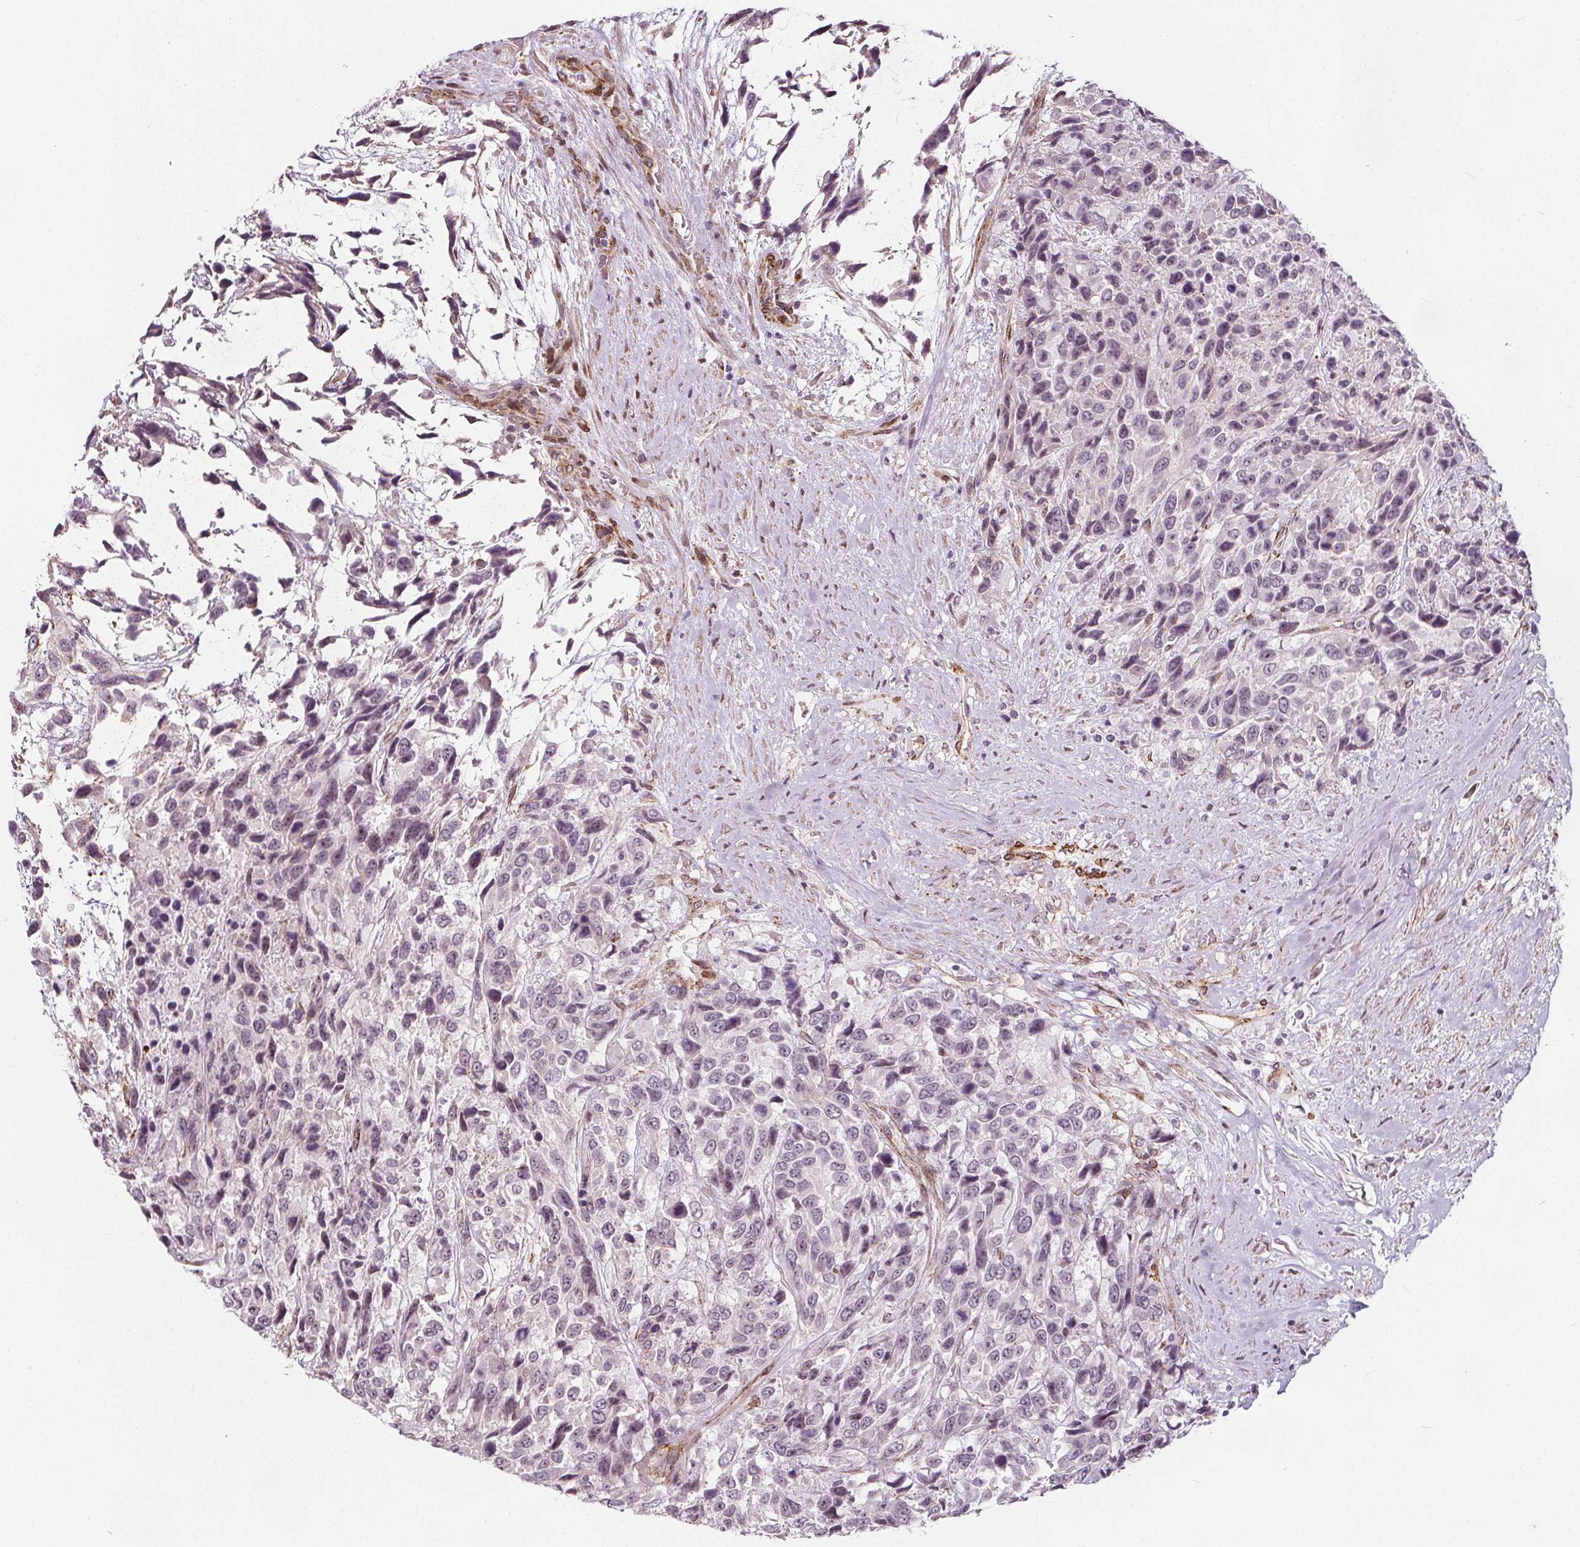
{"staining": {"intensity": "weak", "quantity": "<25%", "location": "nuclear"}, "tissue": "urothelial cancer", "cell_type": "Tumor cells", "image_type": "cancer", "snomed": [{"axis": "morphology", "description": "Urothelial carcinoma, High grade"}, {"axis": "topography", "description": "Urinary bladder"}], "caption": "This image is of urothelial carcinoma (high-grade) stained with immunohistochemistry to label a protein in brown with the nuclei are counter-stained blue. There is no expression in tumor cells.", "gene": "HAS1", "patient": {"sex": "female", "age": 70}}